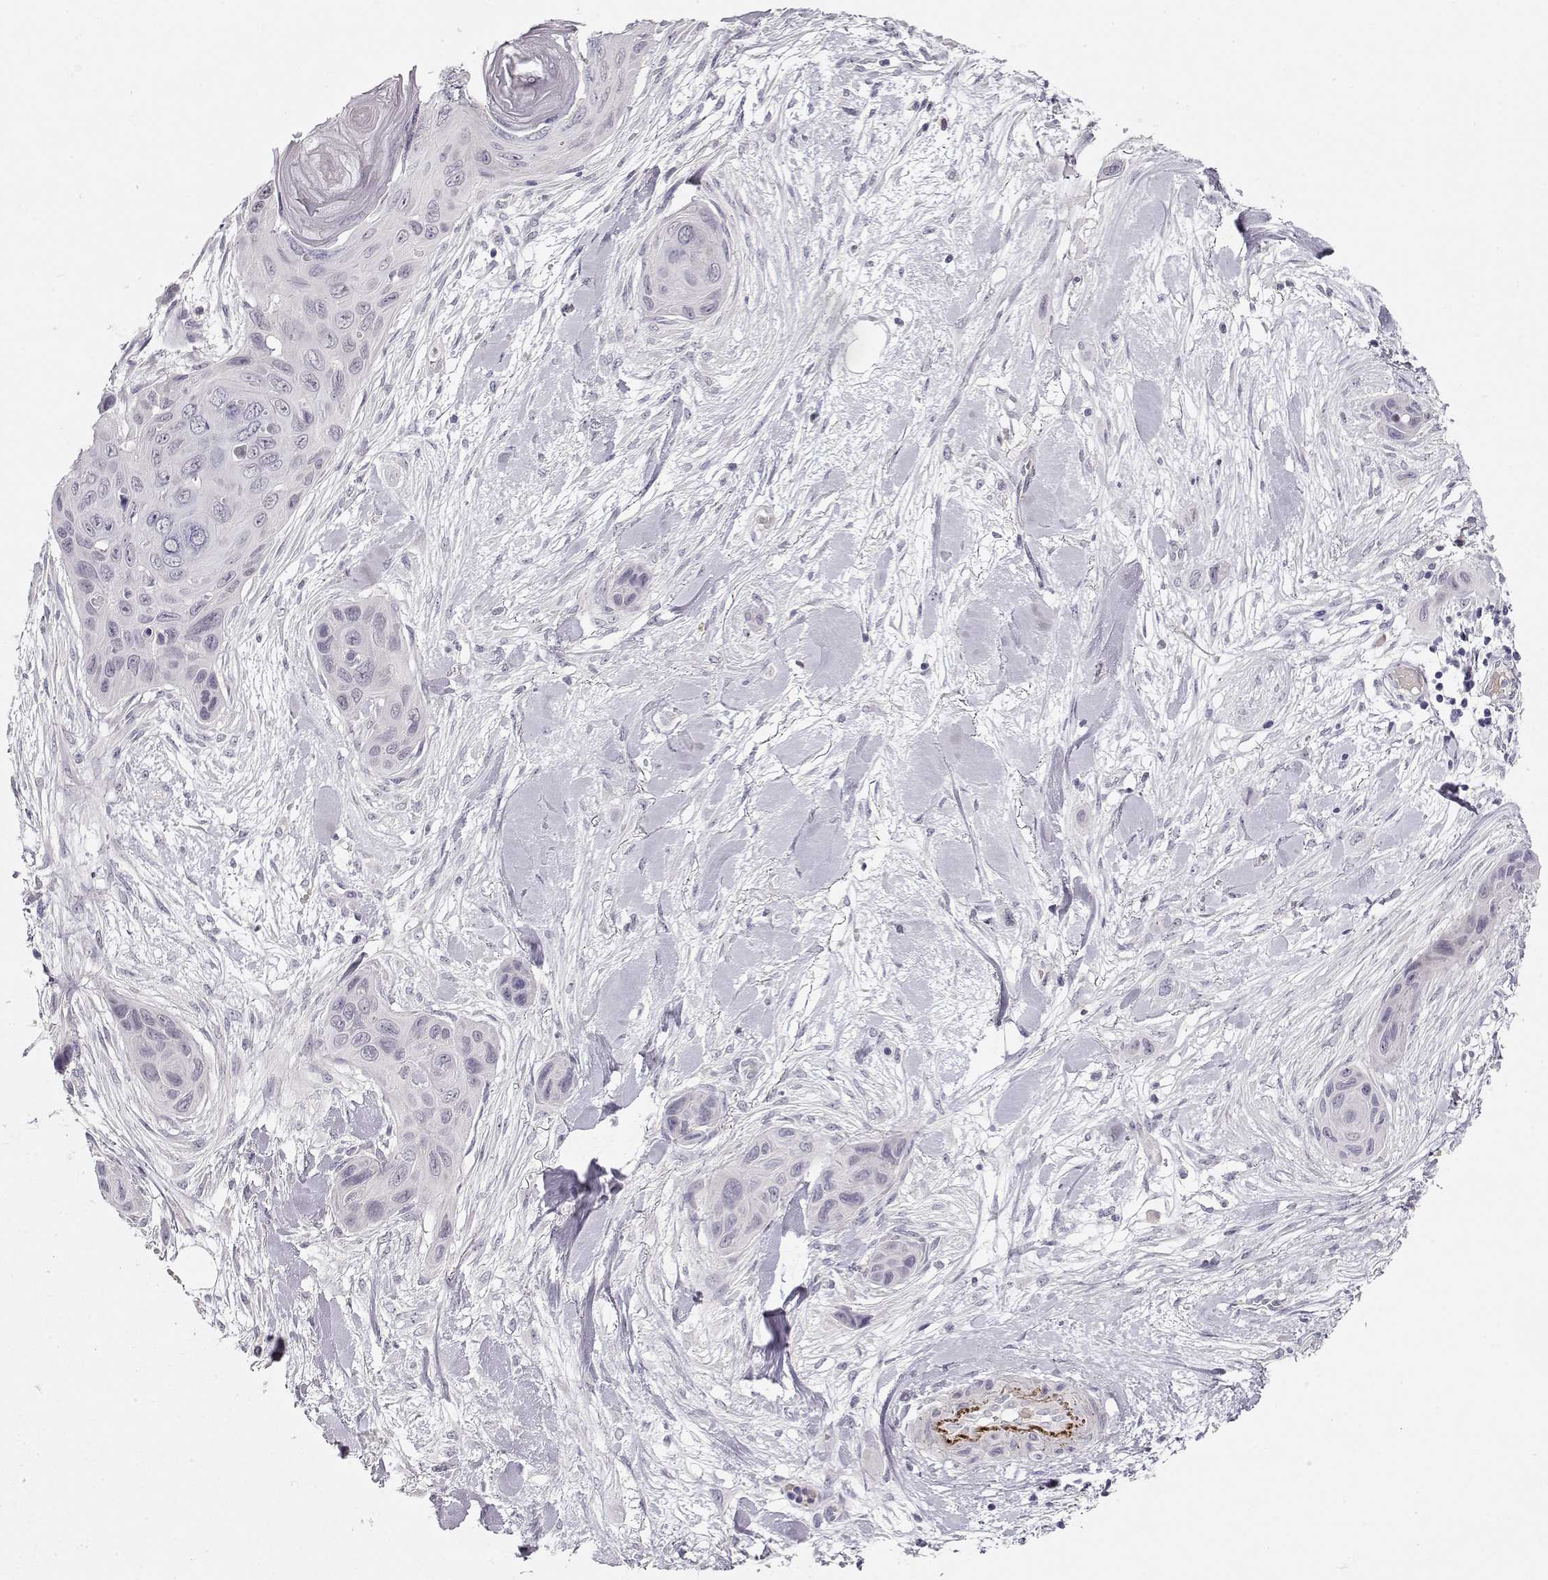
{"staining": {"intensity": "negative", "quantity": "none", "location": "none"}, "tissue": "skin cancer", "cell_type": "Tumor cells", "image_type": "cancer", "snomed": [{"axis": "morphology", "description": "Squamous cell carcinoma, NOS"}, {"axis": "topography", "description": "Skin"}], "caption": "Immunohistochemistry of human skin squamous cell carcinoma reveals no staining in tumor cells.", "gene": "TTC26", "patient": {"sex": "male", "age": 82}}